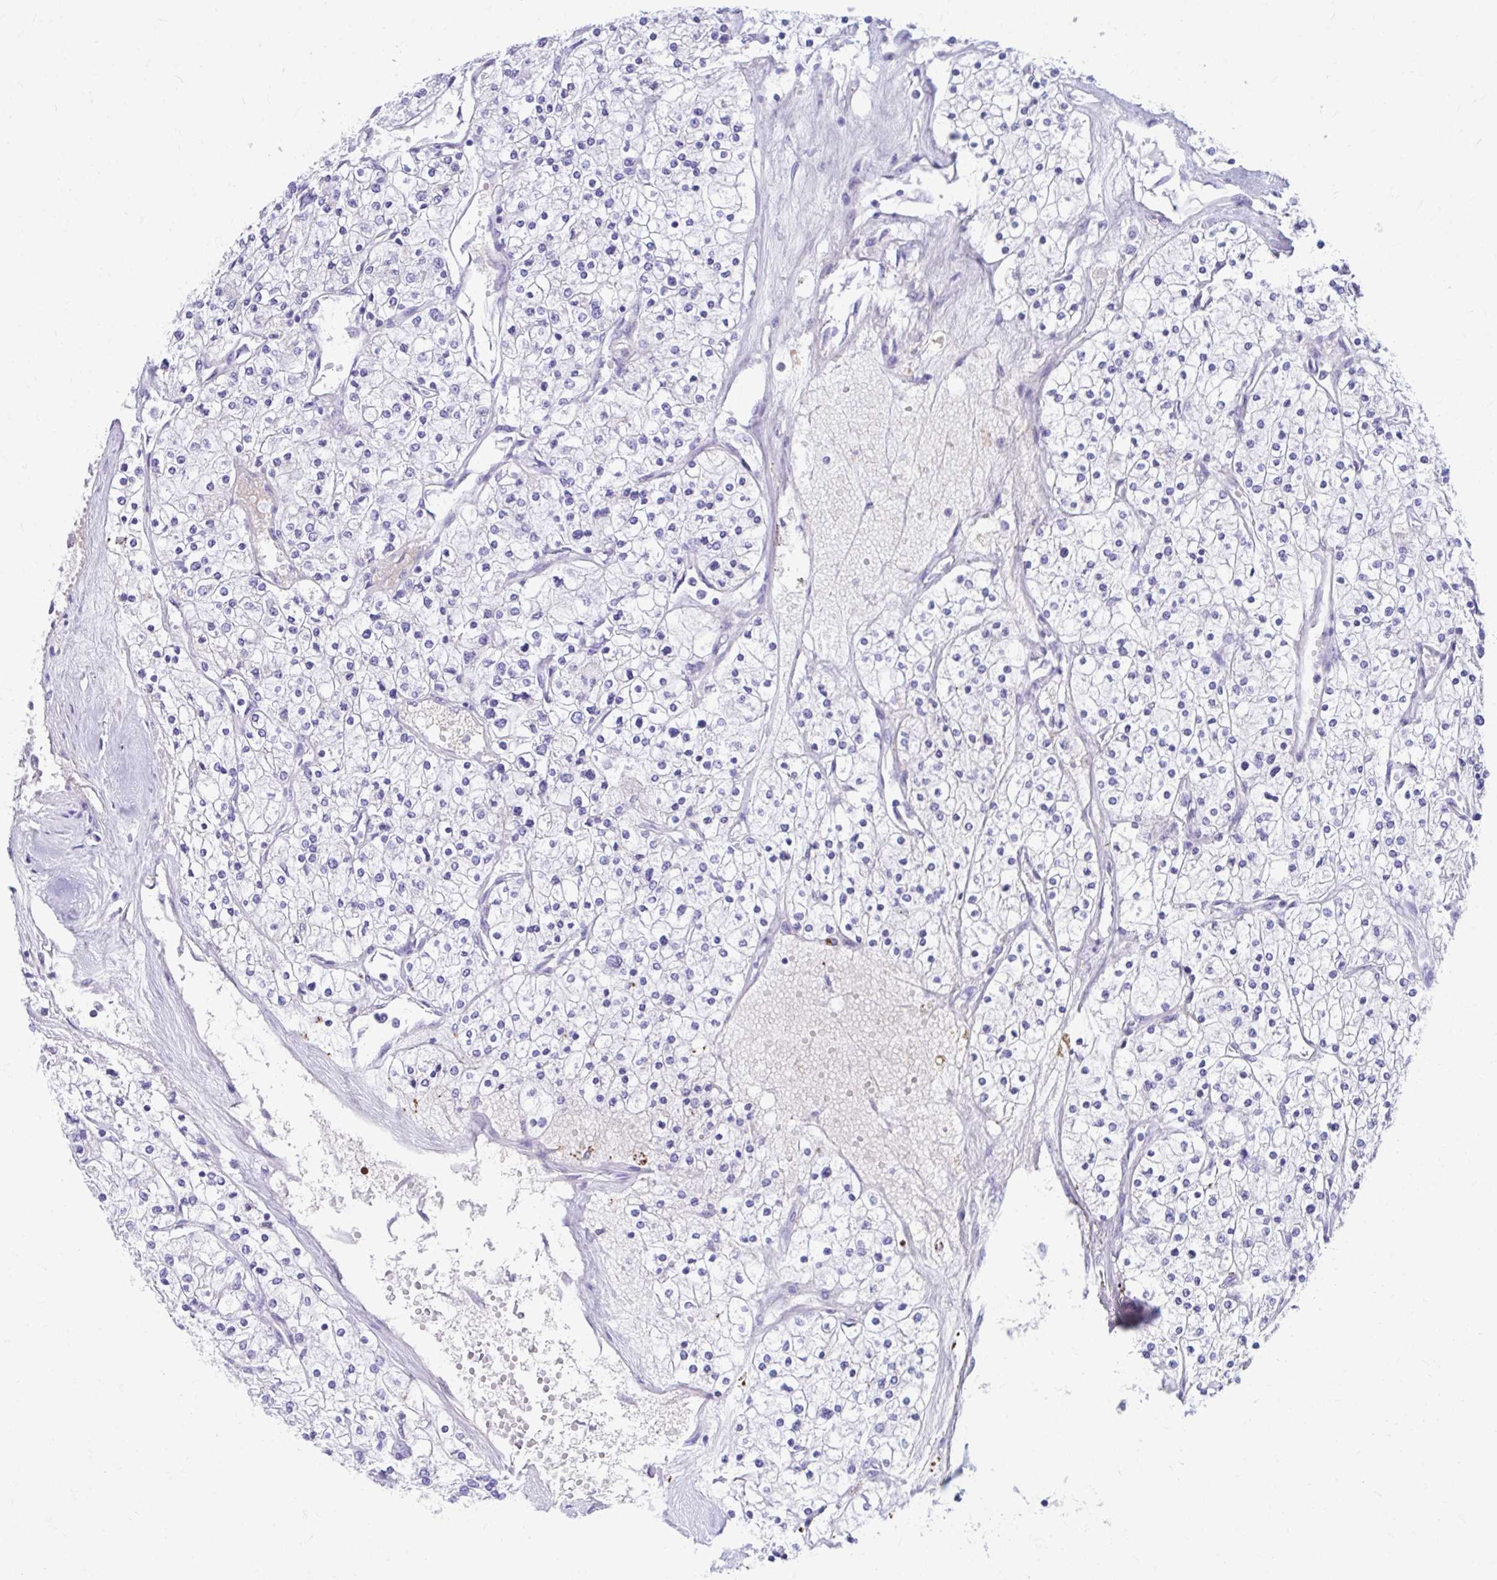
{"staining": {"intensity": "negative", "quantity": "none", "location": "none"}, "tissue": "renal cancer", "cell_type": "Tumor cells", "image_type": "cancer", "snomed": [{"axis": "morphology", "description": "Adenocarcinoma, NOS"}, {"axis": "topography", "description": "Kidney"}], "caption": "Tumor cells show no significant expression in adenocarcinoma (renal).", "gene": "SMIM9", "patient": {"sex": "male", "age": 80}}